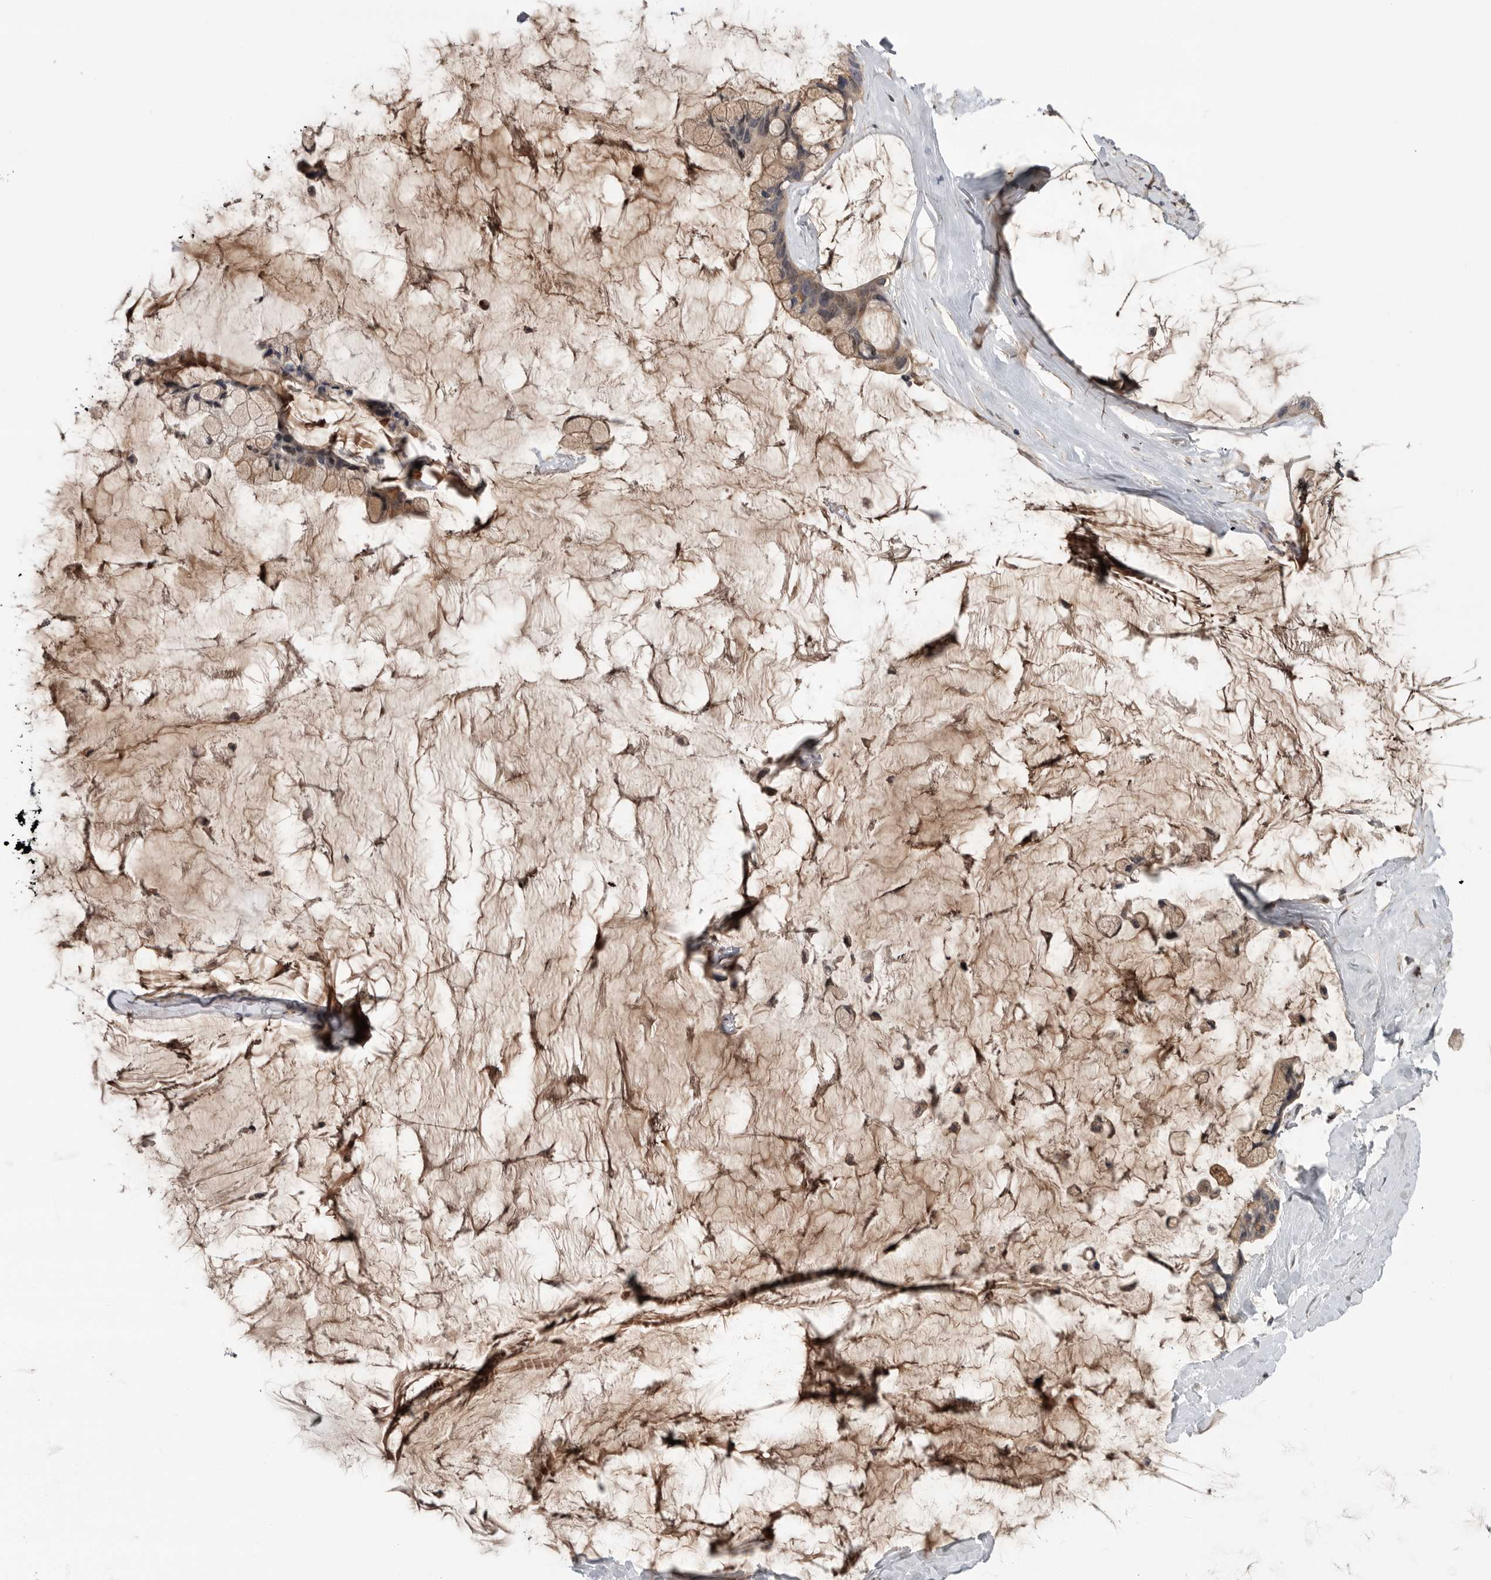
{"staining": {"intensity": "moderate", "quantity": ">75%", "location": "cytoplasmic/membranous"}, "tissue": "ovarian cancer", "cell_type": "Tumor cells", "image_type": "cancer", "snomed": [{"axis": "morphology", "description": "Cystadenocarcinoma, mucinous, NOS"}, {"axis": "topography", "description": "Ovary"}], "caption": "The image exhibits staining of ovarian cancer (mucinous cystadenocarcinoma), revealing moderate cytoplasmic/membranous protein positivity (brown color) within tumor cells. (Brightfield microscopy of DAB IHC at high magnification).", "gene": "KLK5", "patient": {"sex": "female", "age": 39}}